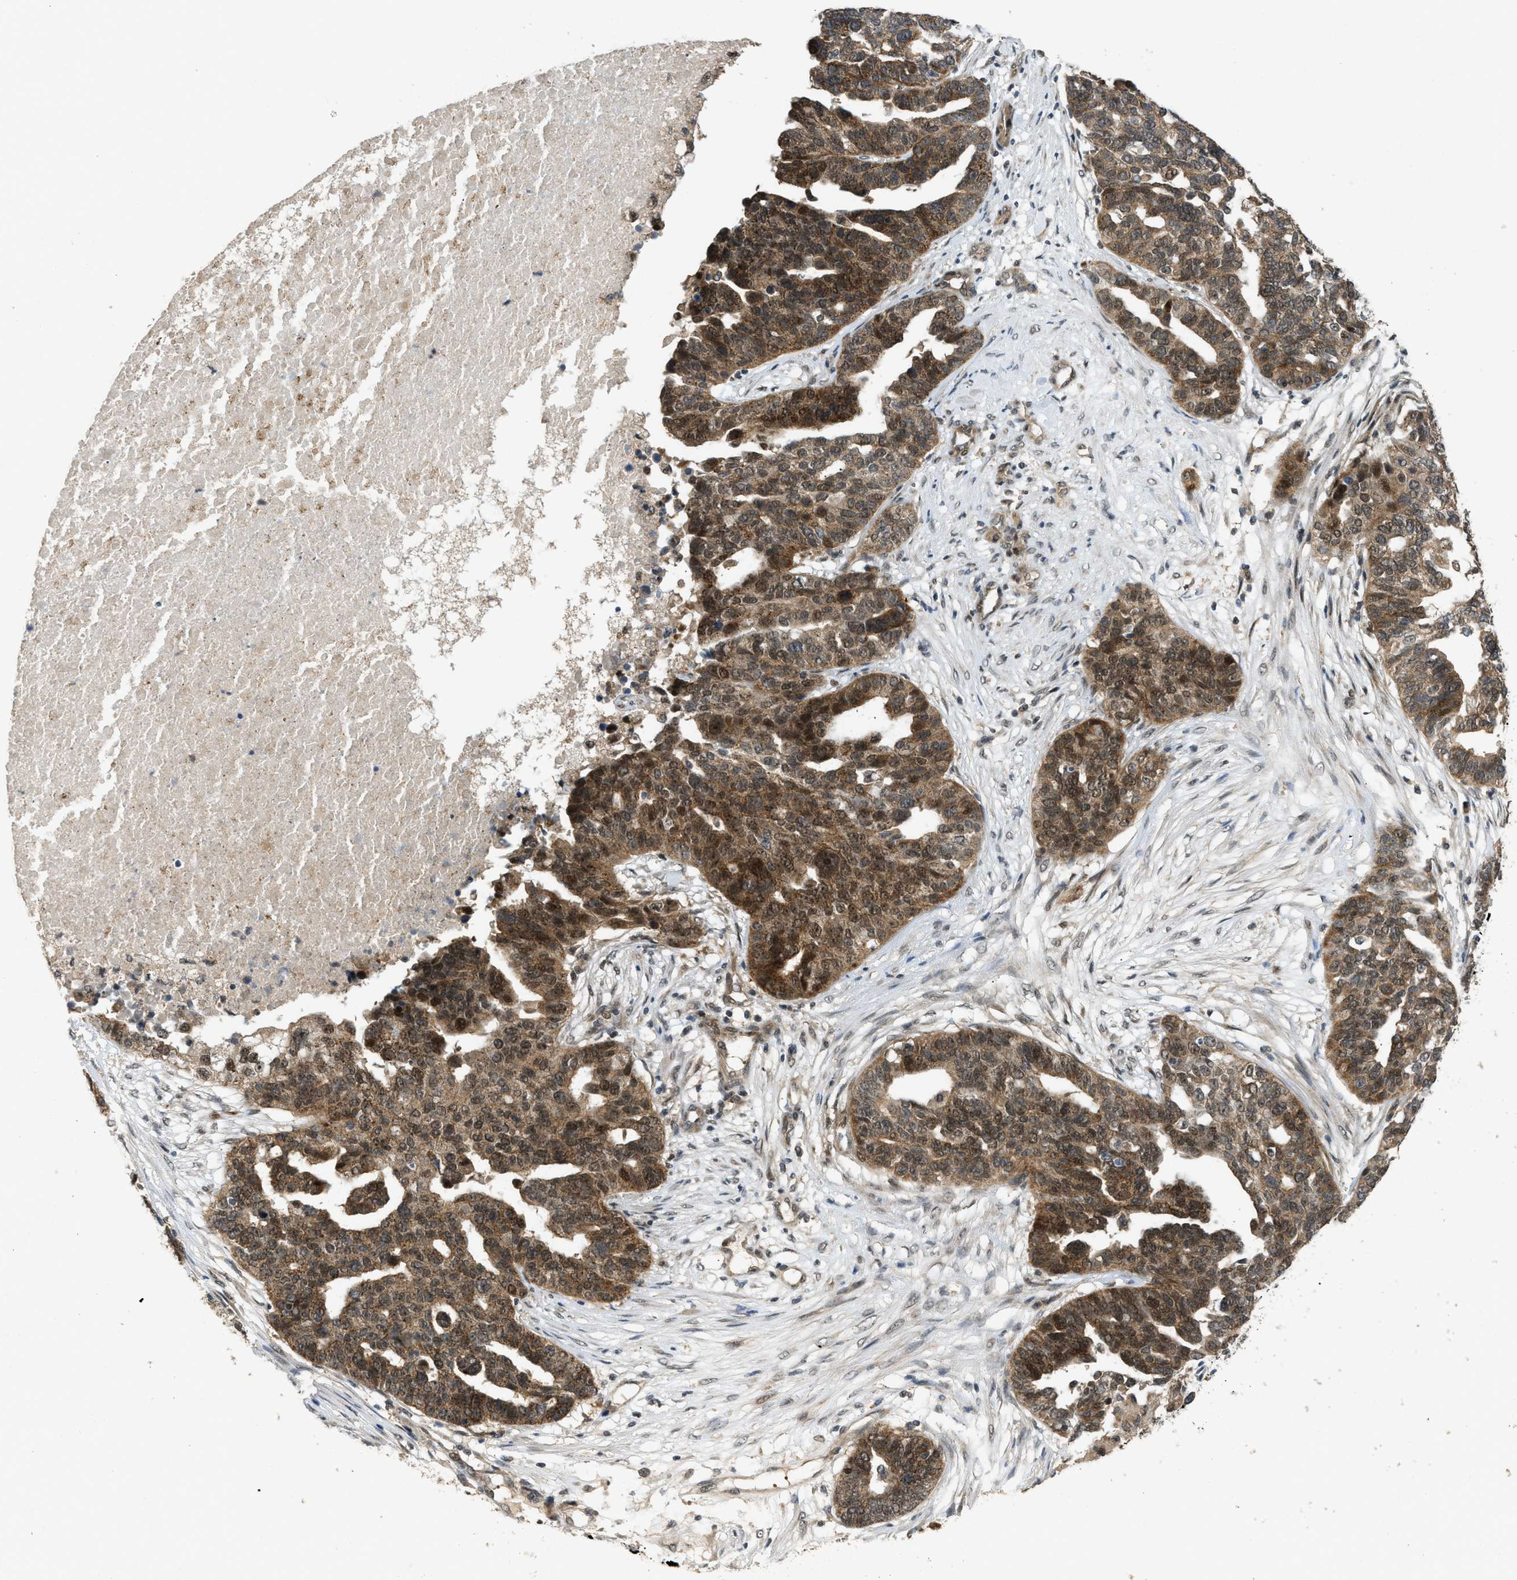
{"staining": {"intensity": "moderate", "quantity": ">75%", "location": "cytoplasmic/membranous,nuclear"}, "tissue": "ovarian cancer", "cell_type": "Tumor cells", "image_type": "cancer", "snomed": [{"axis": "morphology", "description": "Cystadenocarcinoma, serous, NOS"}, {"axis": "topography", "description": "Ovary"}], "caption": "This is an image of immunohistochemistry (IHC) staining of ovarian cancer (serous cystadenocarcinoma), which shows moderate staining in the cytoplasmic/membranous and nuclear of tumor cells.", "gene": "GET1", "patient": {"sex": "female", "age": 59}}